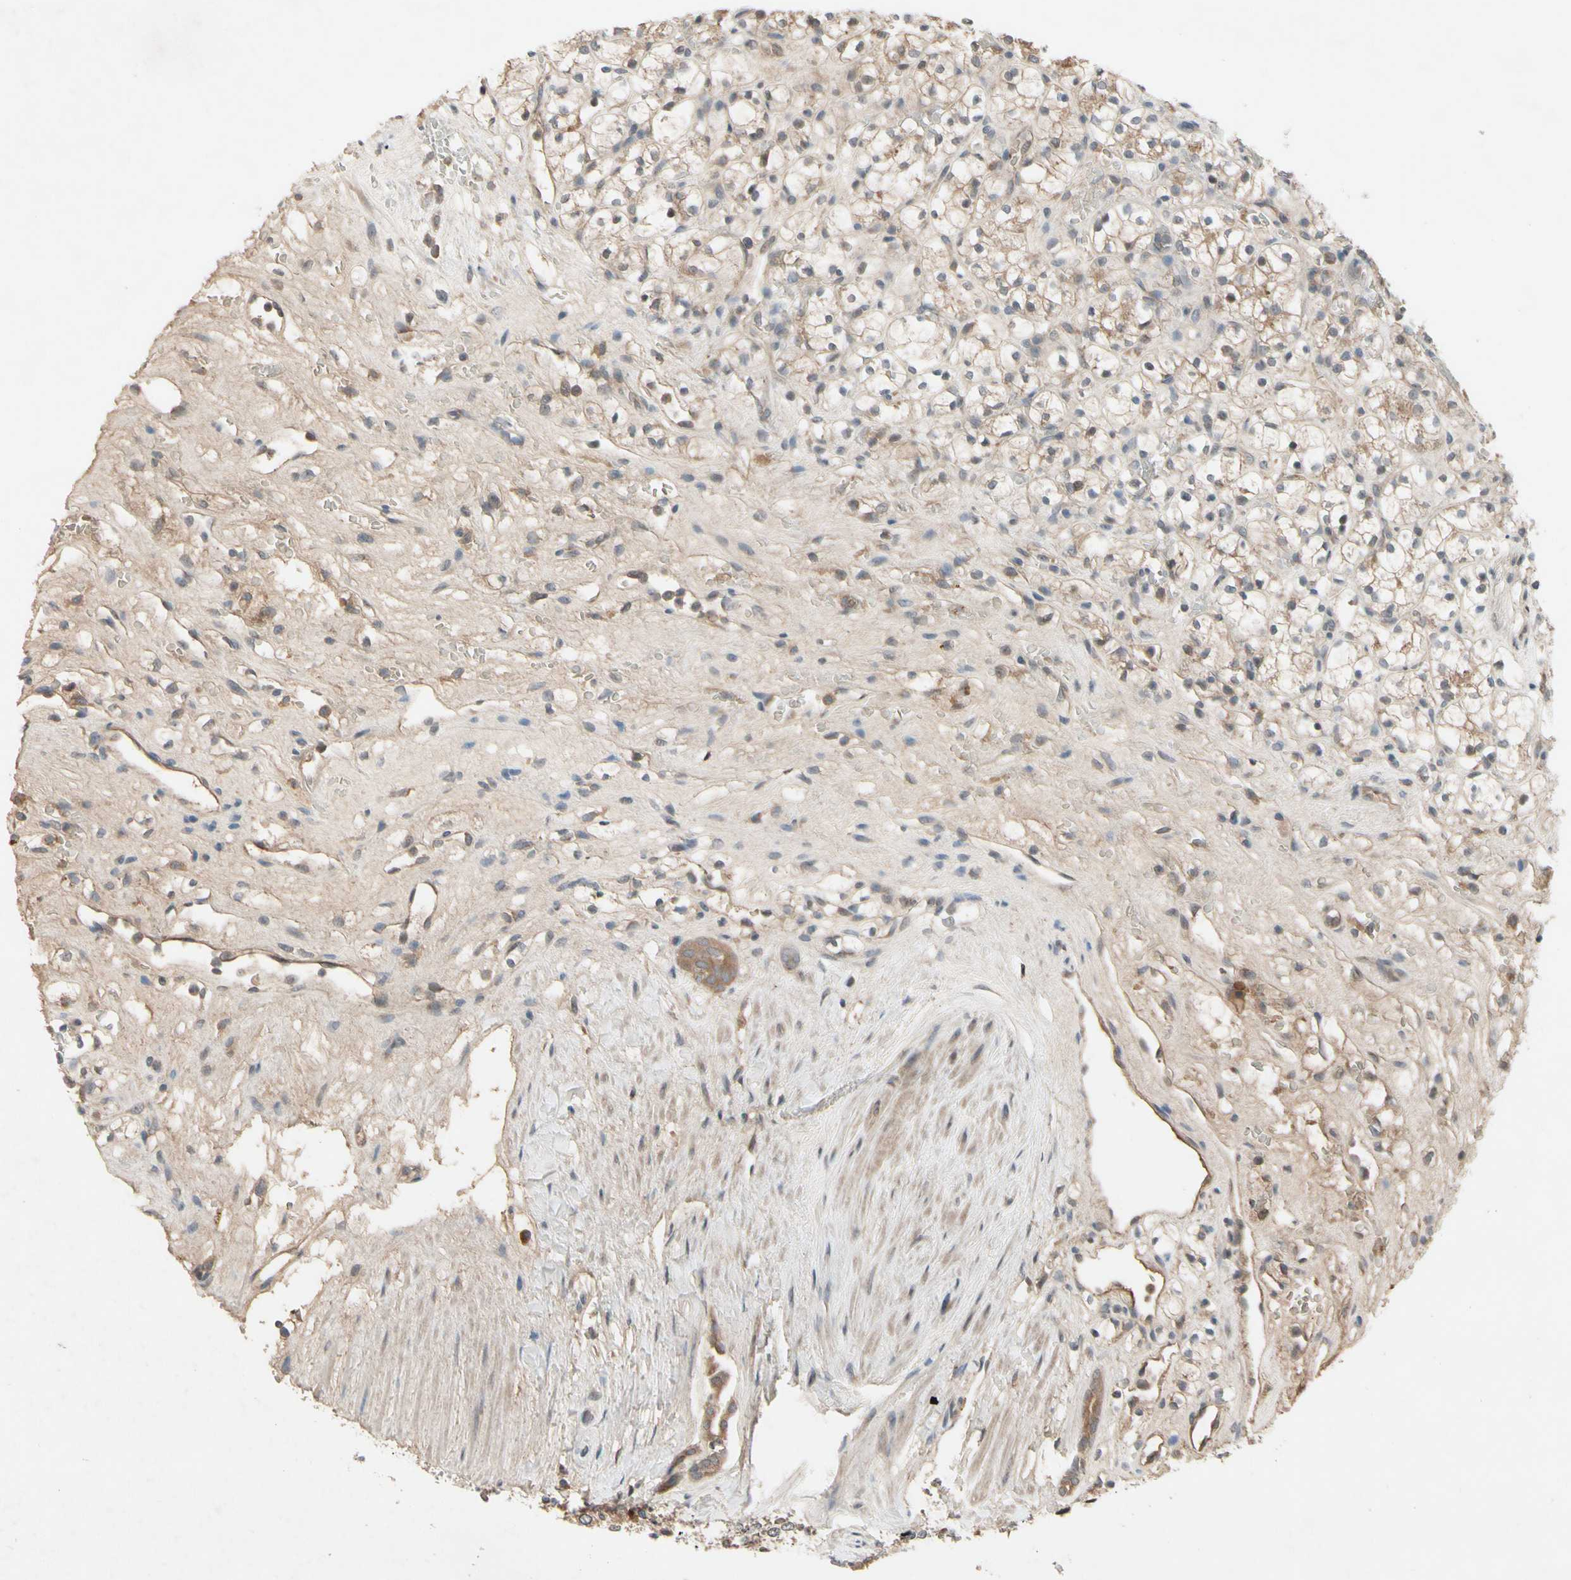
{"staining": {"intensity": "moderate", "quantity": ">75%", "location": "cytoplasmic/membranous"}, "tissue": "renal cancer", "cell_type": "Tumor cells", "image_type": "cancer", "snomed": [{"axis": "morphology", "description": "Adenocarcinoma, NOS"}, {"axis": "topography", "description": "Kidney"}], "caption": "Moderate cytoplasmic/membranous protein positivity is present in approximately >75% of tumor cells in renal cancer (adenocarcinoma).", "gene": "NSF", "patient": {"sex": "female", "age": 60}}